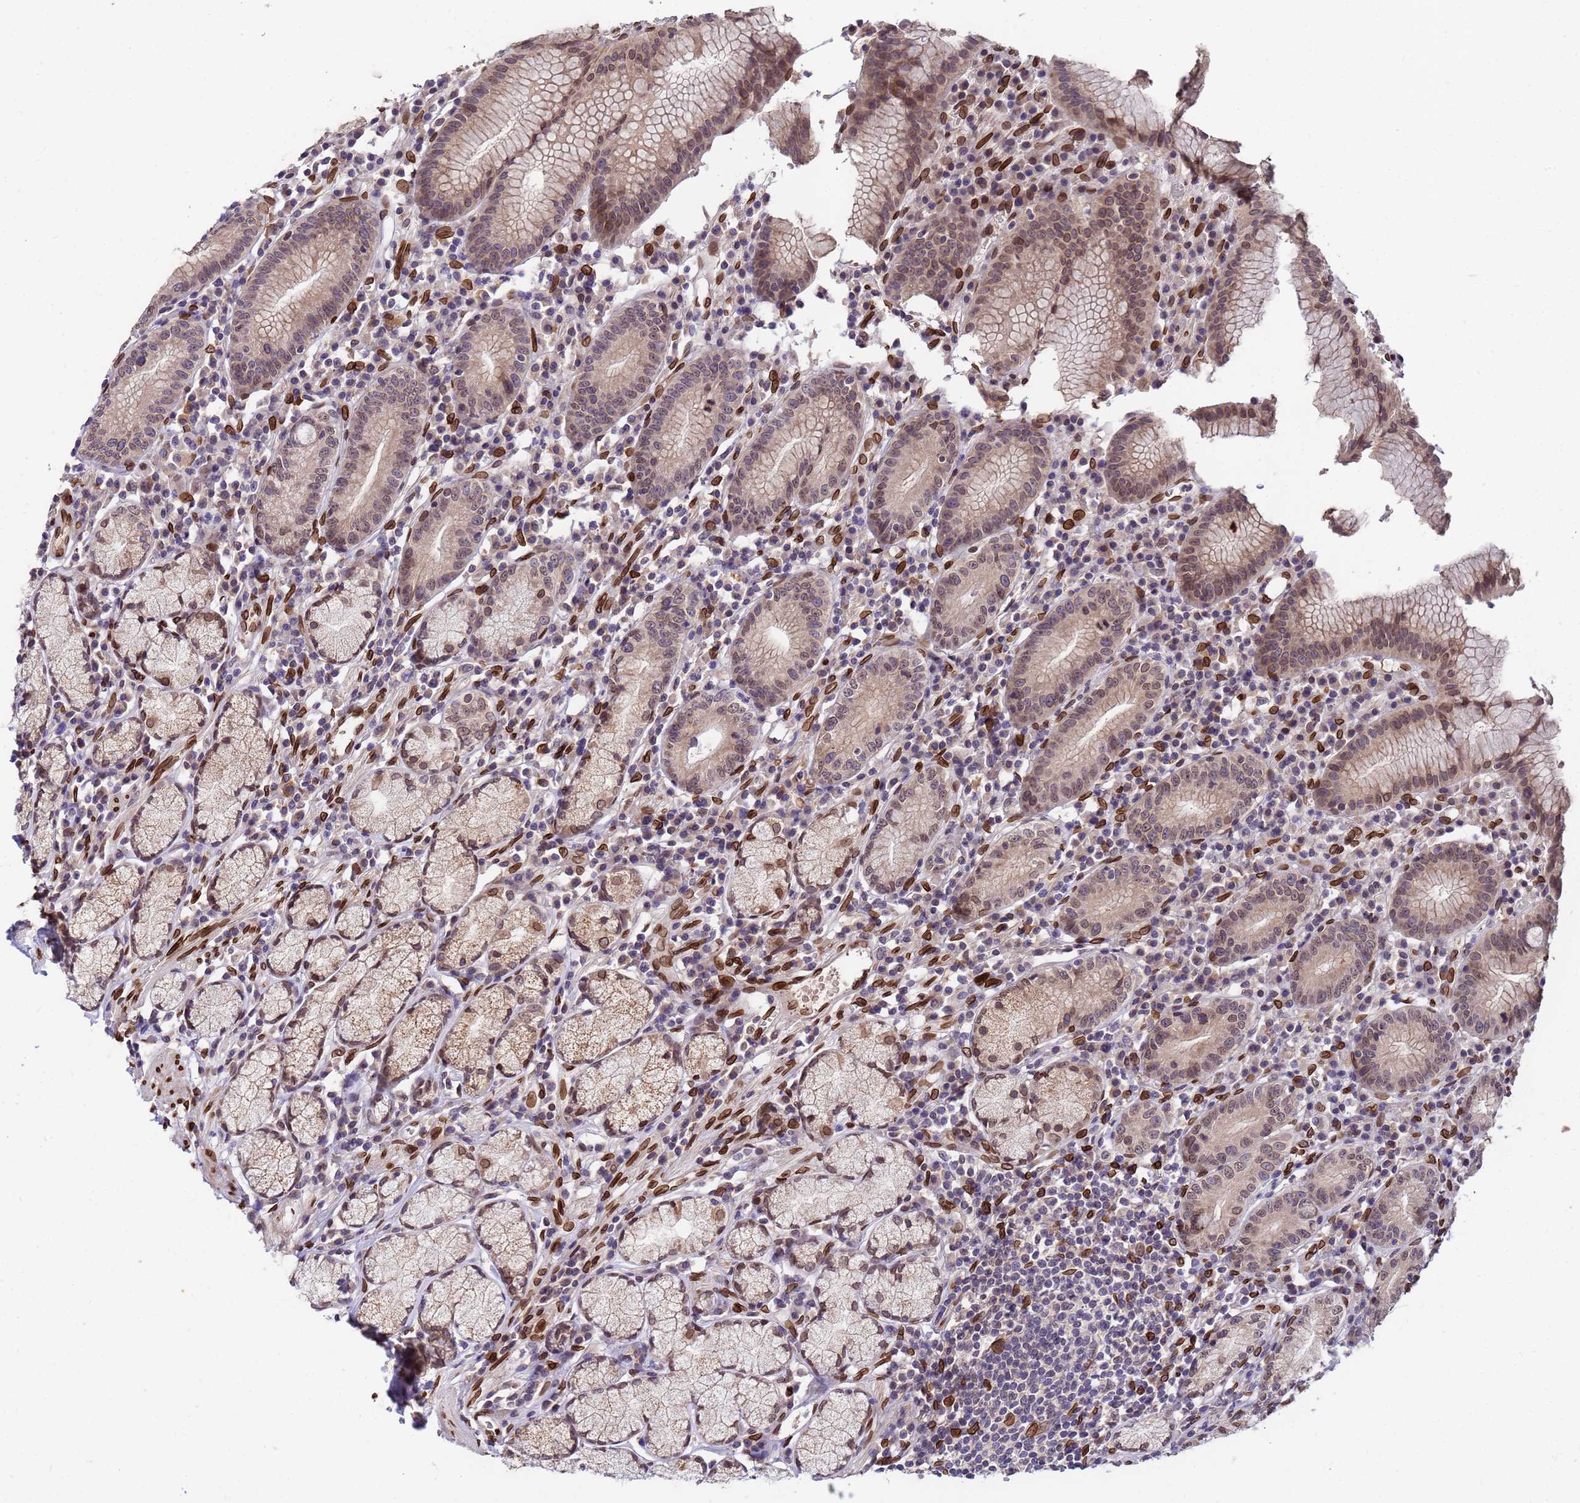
{"staining": {"intensity": "moderate", "quantity": ">75%", "location": "cytoplasmic/membranous,nuclear"}, "tissue": "stomach", "cell_type": "Glandular cells", "image_type": "normal", "snomed": [{"axis": "morphology", "description": "Normal tissue, NOS"}, {"axis": "topography", "description": "Stomach"}], "caption": "A brown stain labels moderate cytoplasmic/membranous,nuclear staining of a protein in glandular cells of normal human stomach. (Brightfield microscopy of DAB IHC at high magnification).", "gene": "GPR135", "patient": {"sex": "male", "age": 55}}